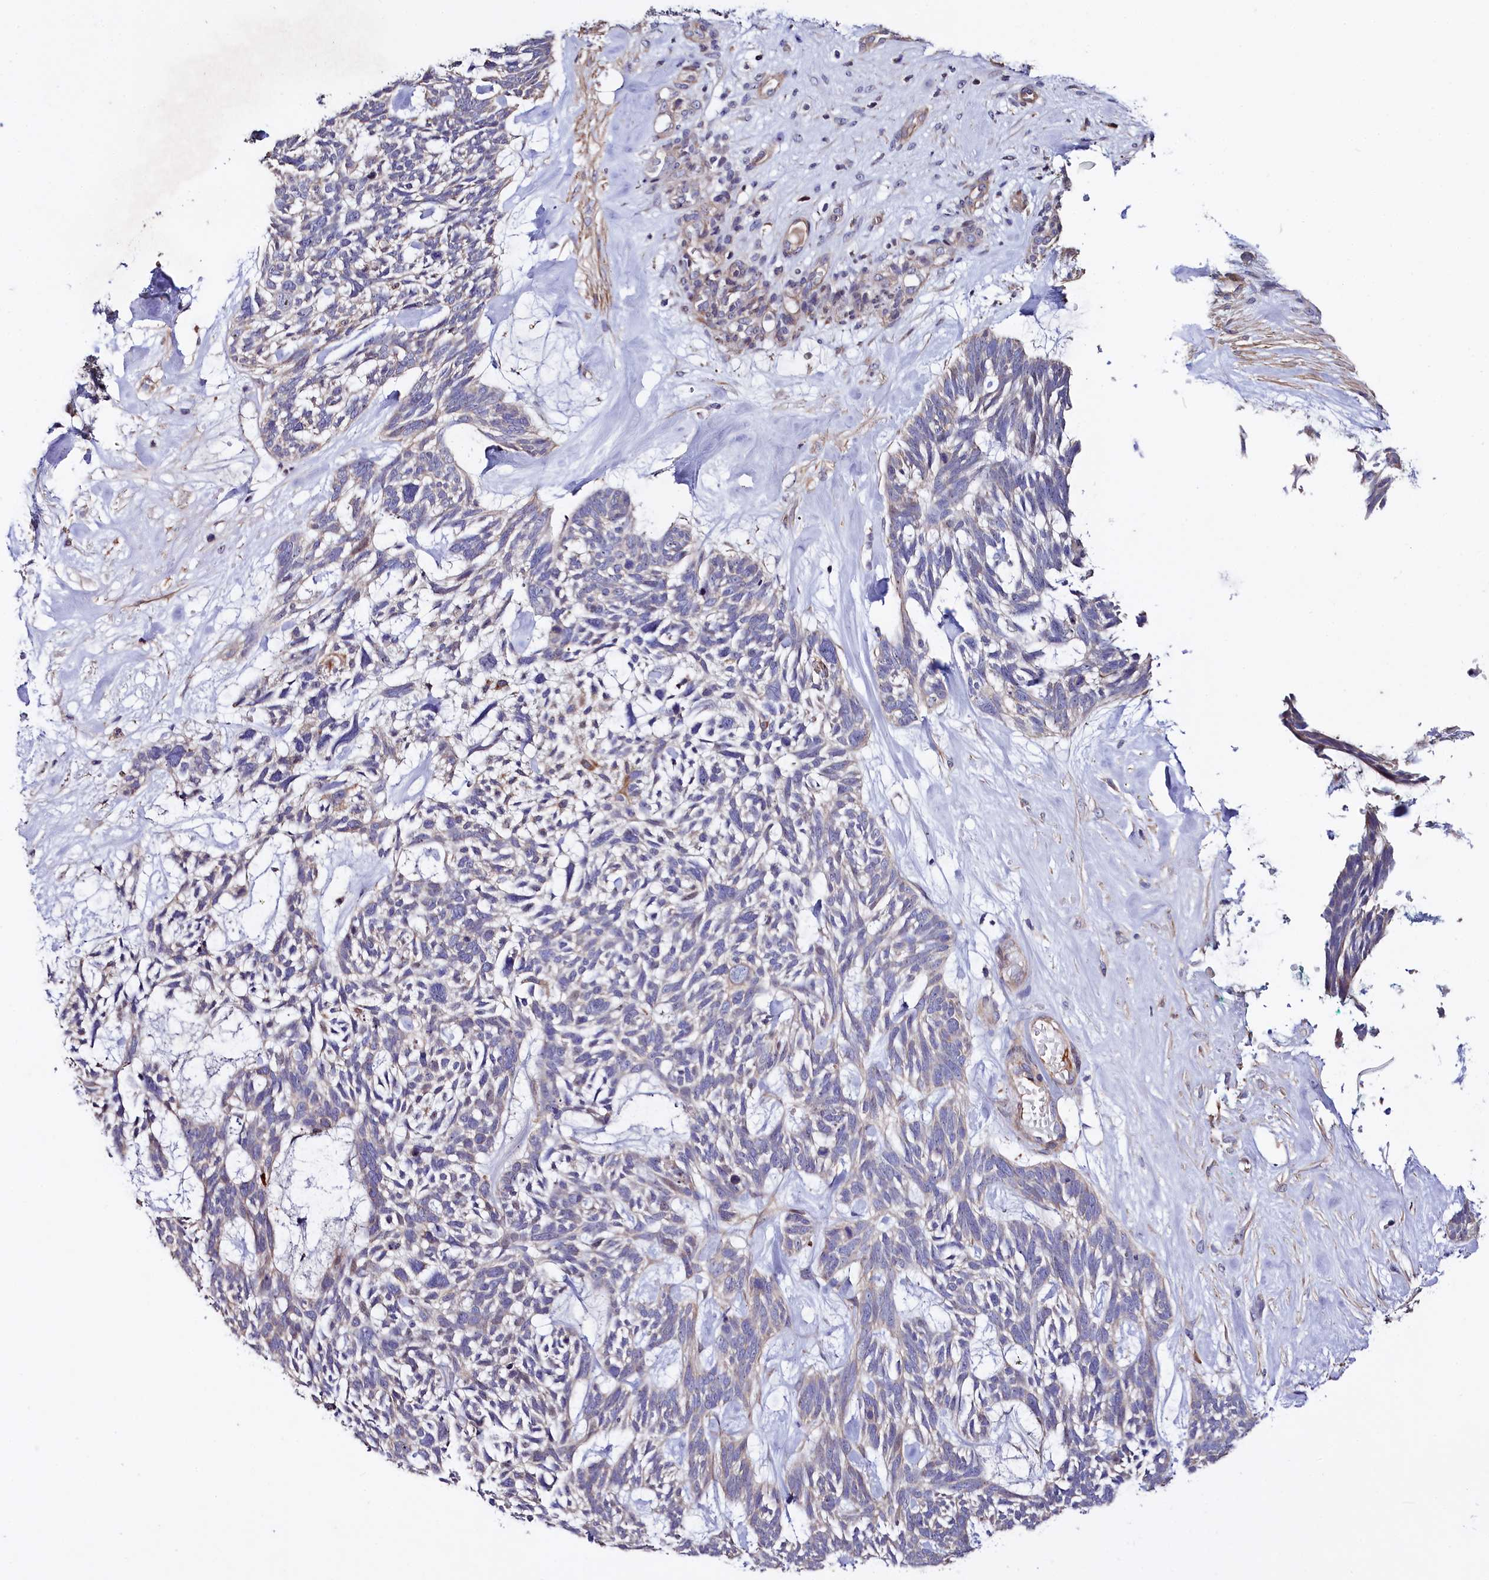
{"staining": {"intensity": "negative", "quantity": "none", "location": "none"}, "tissue": "skin cancer", "cell_type": "Tumor cells", "image_type": "cancer", "snomed": [{"axis": "morphology", "description": "Basal cell carcinoma"}, {"axis": "topography", "description": "Skin"}], "caption": "Skin cancer stained for a protein using IHC reveals no staining tumor cells.", "gene": "RPUSD3", "patient": {"sex": "male", "age": 88}}